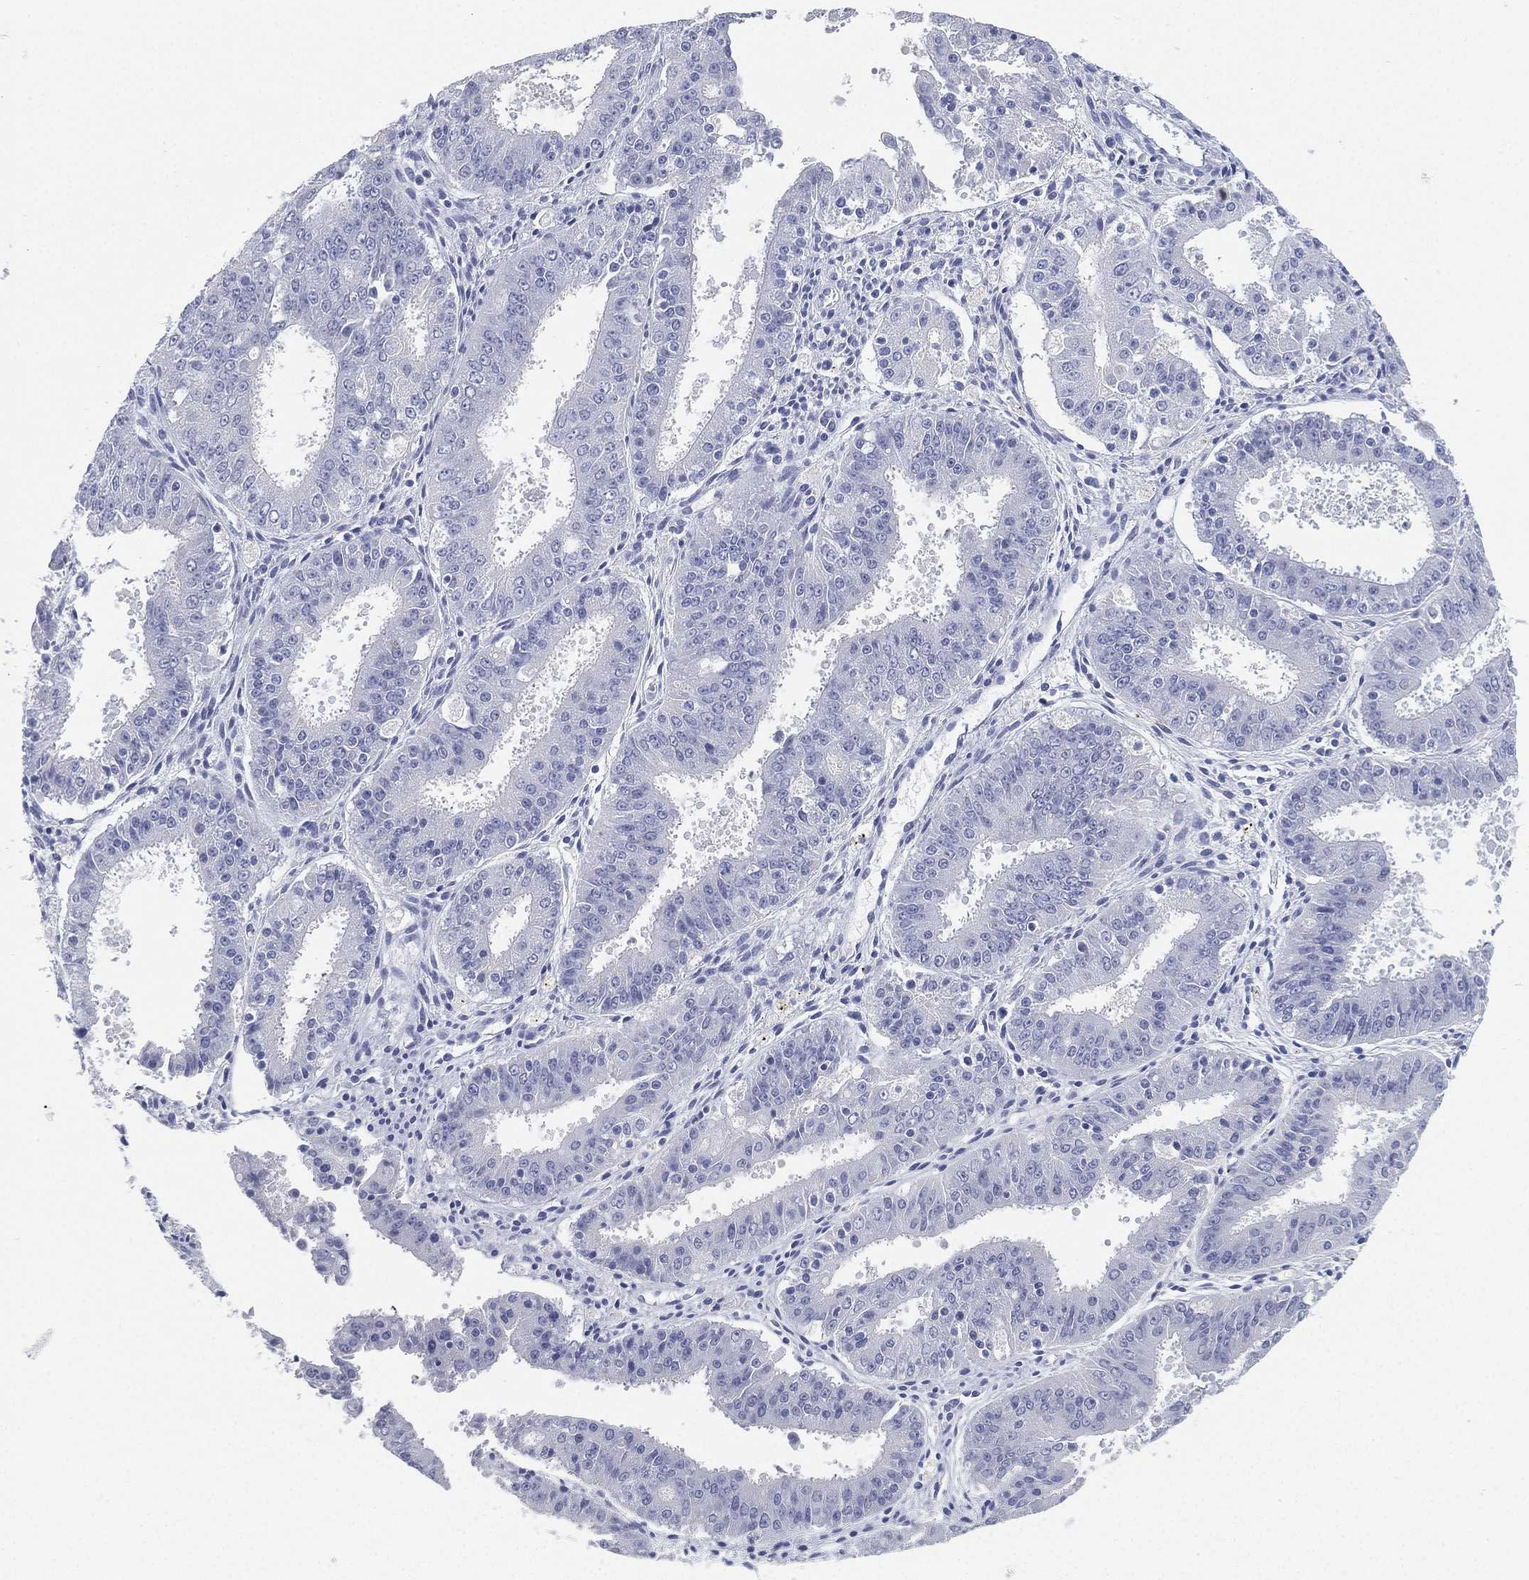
{"staining": {"intensity": "negative", "quantity": "none", "location": "none"}, "tissue": "ovarian cancer", "cell_type": "Tumor cells", "image_type": "cancer", "snomed": [{"axis": "morphology", "description": "Carcinoma, endometroid"}, {"axis": "topography", "description": "Ovary"}], "caption": "Immunohistochemistry (IHC) histopathology image of neoplastic tissue: human ovarian cancer (endometroid carcinoma) stained with DAB exhibits no significant protein positivity in tumor cells.", "gene": "FAM187B", "patient": {"sex": "female", "age": 42}}